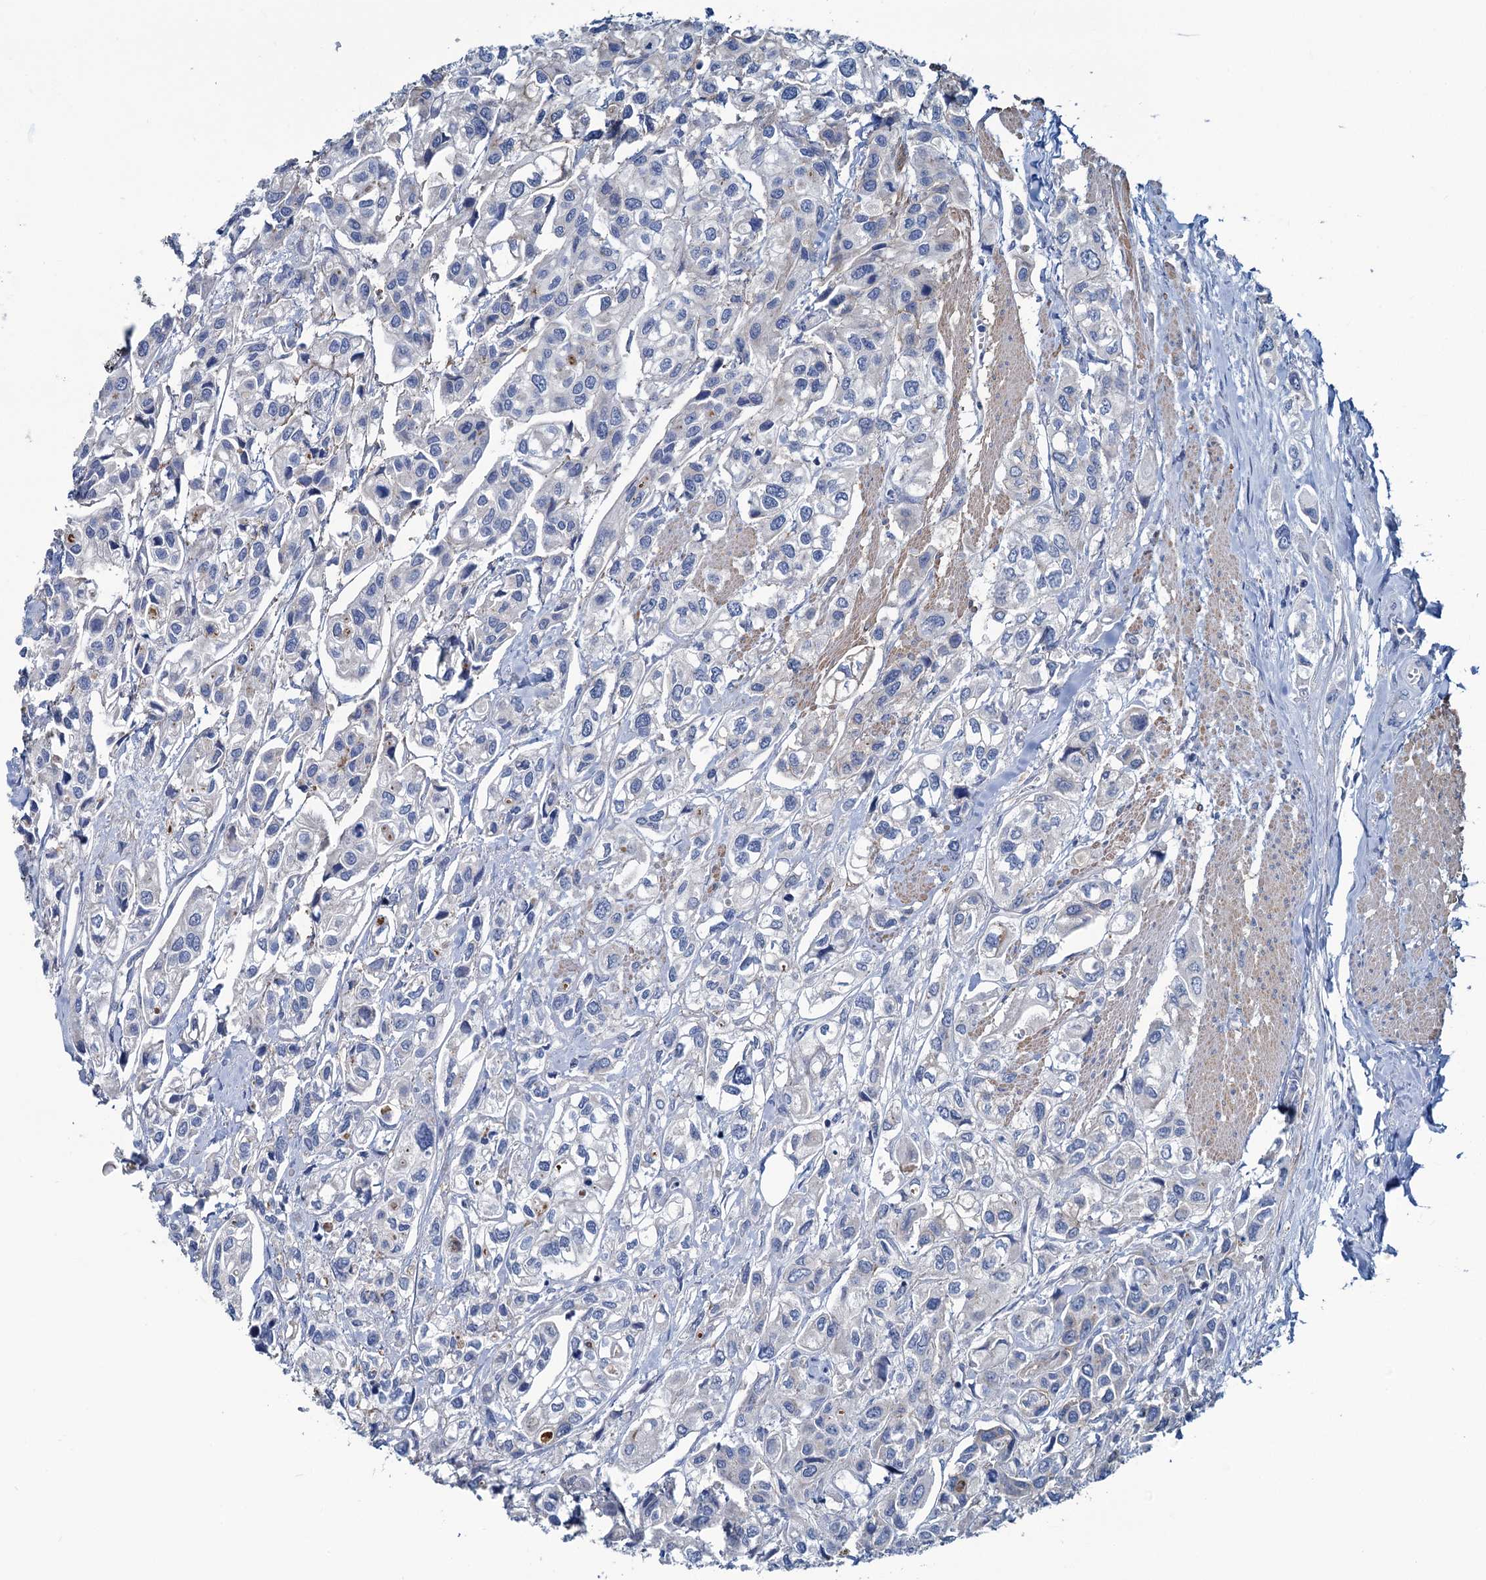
{"staining": {"intensity": "negative", "quantity": "none", "location": "none"}, "tissue": "urothelial cancer", "cell_type": "Tumor cells", "image_type": "cancer", "snomed": [{"axis": "morphology", "description": "Urothelial carcinoma, High grade"}, {"axis": "topography", "description": "Urinary bladder"}], "caption": "There is no significant expression in tumor cells of high-grade urothelial carcinoma.", "gene": "SLC1A3", "patient": {"sex": "male", "age": 67}}